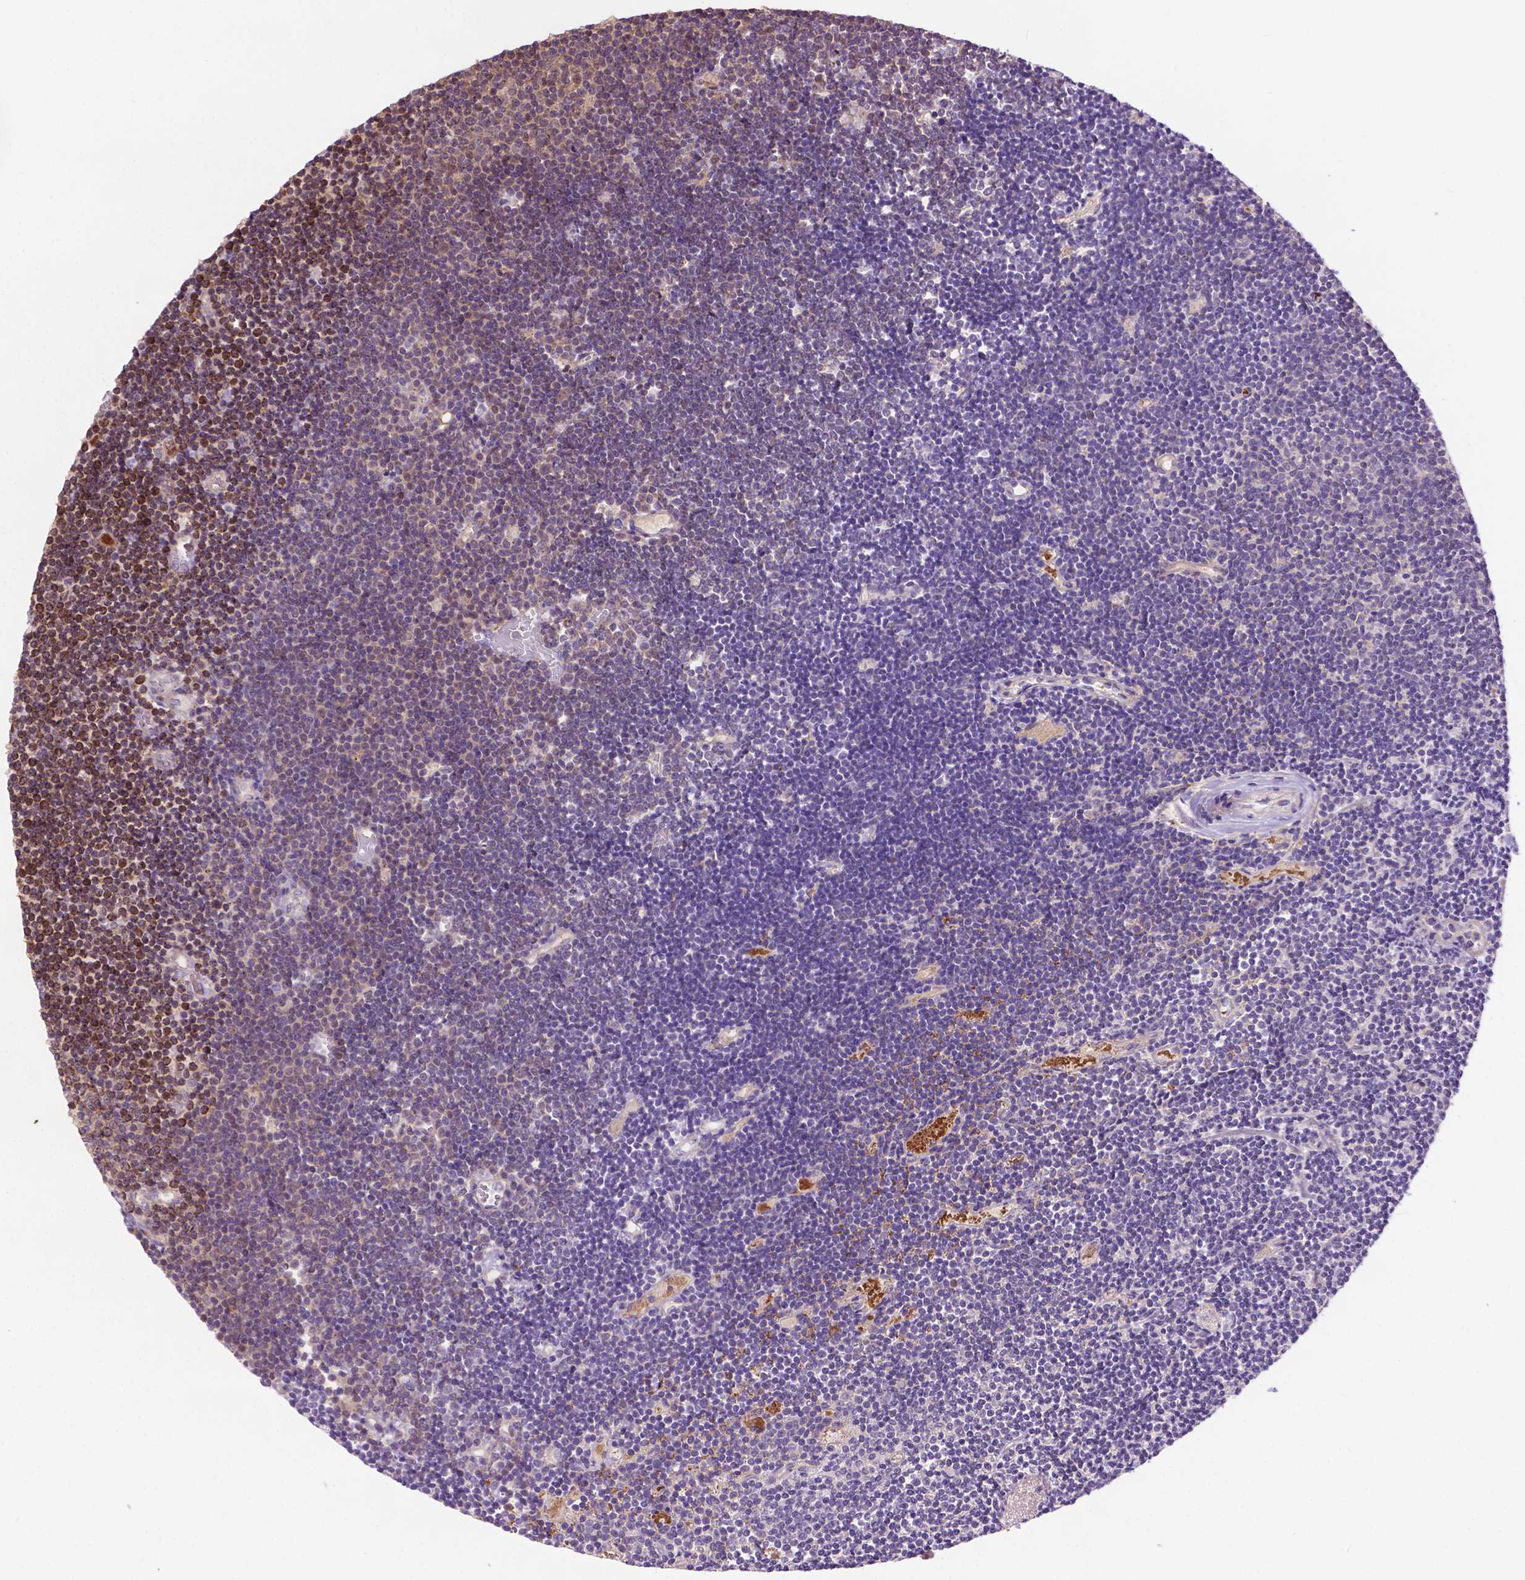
{"staining": {"intensity": "moderate", "quantity": ">75%", "location": "cytoplasmic/membranous"}, "tissue": "lymphoma", "cell_type": "Tumor cells", "image_type": "cancer", "snomed": [{"axis": "morphology", "description": "Malignant lymphoma, non-Hodgkin's type, Low grade"}, {"axis": "topography", "description": "Brain"}], "caption": "Tumor cells show medium levels of moderate cytoplasmic/membranous positivity in approximately >75% of cells in lymphoma.", "gene": "CHMP4A", "patient": {"sex": "female", "age": 66}}